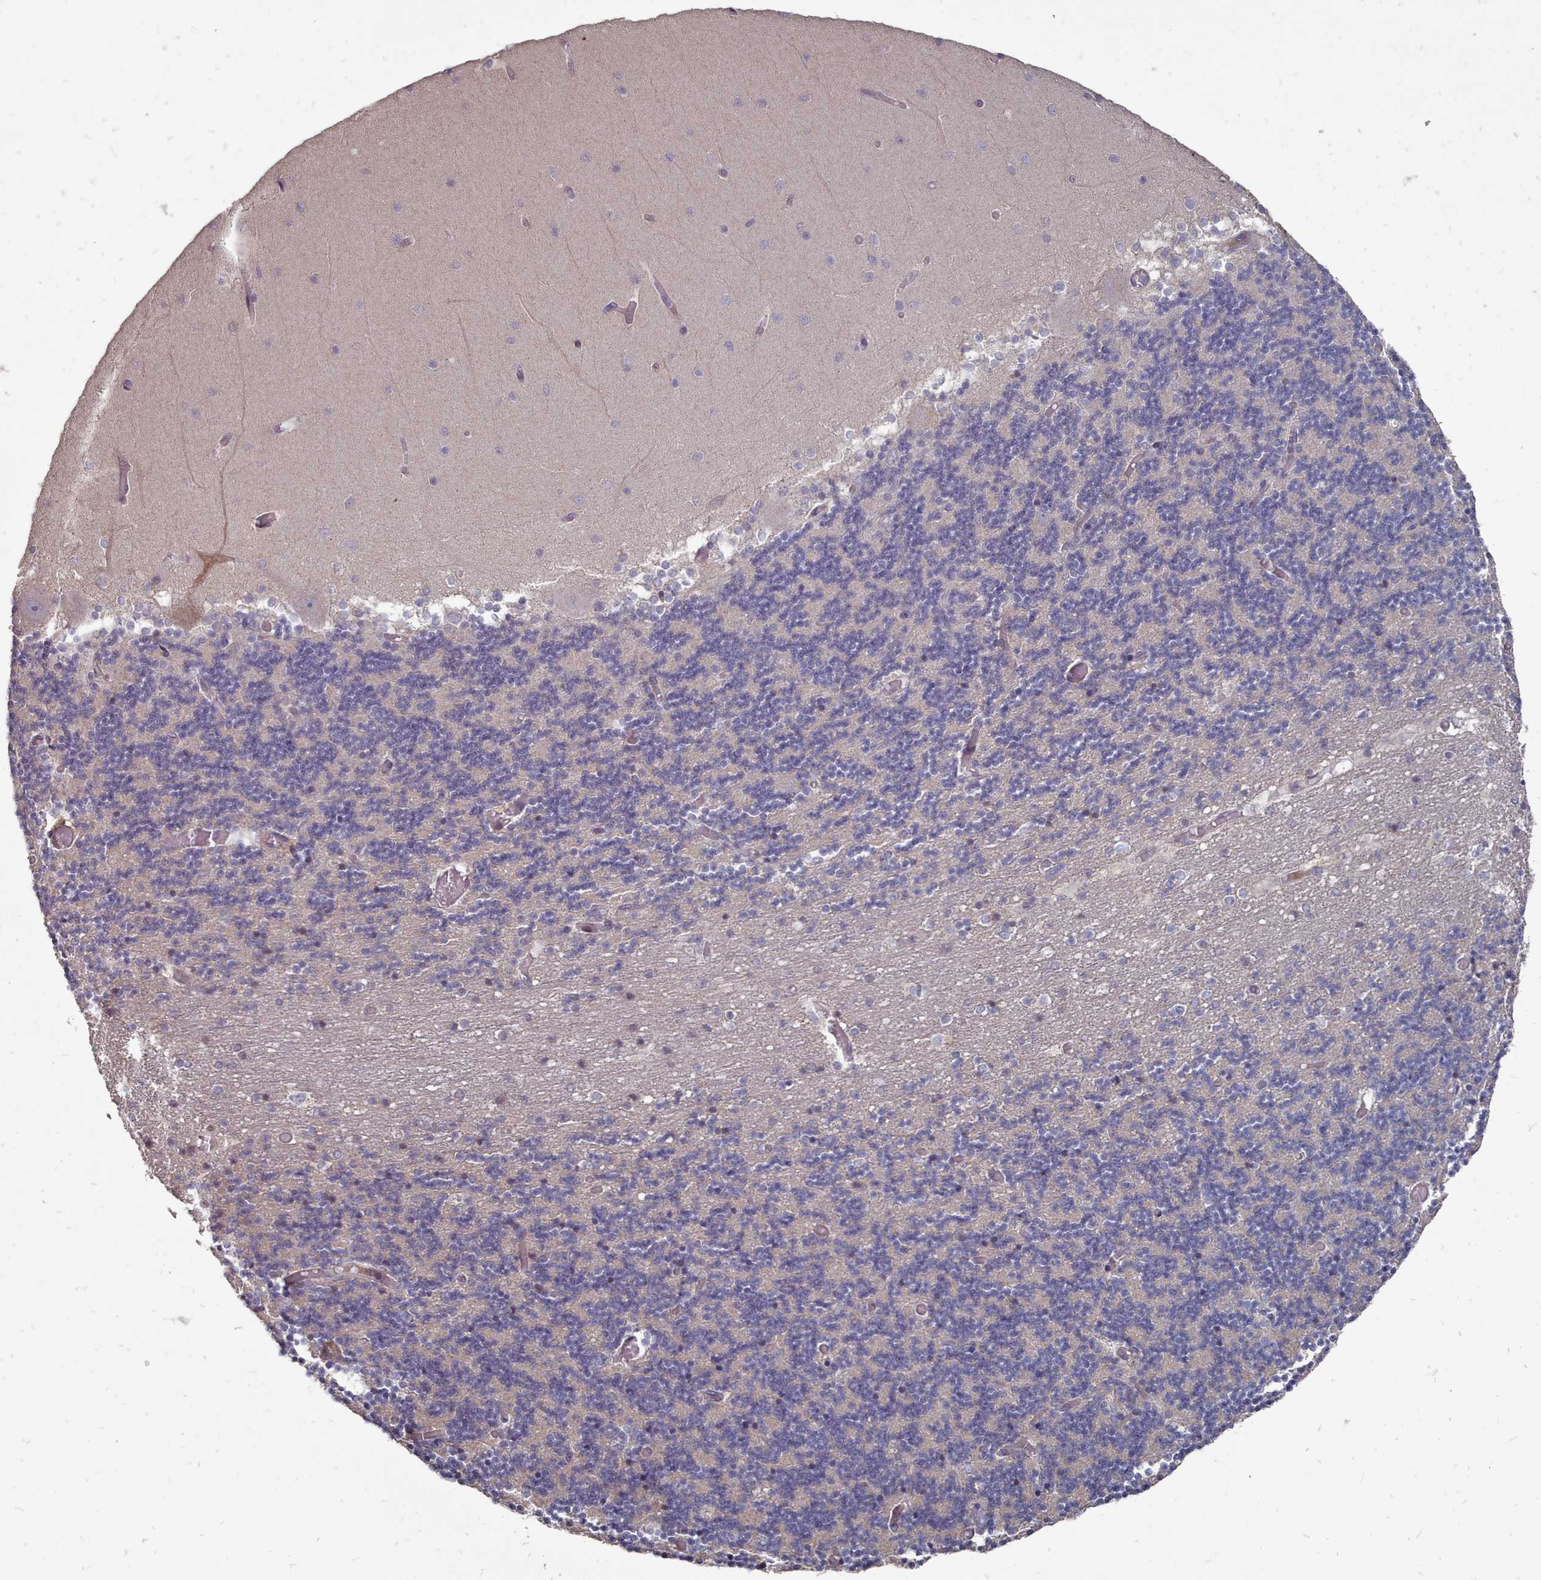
{"staining": {"intensity": "negative", "quantity": "none", "location": "none"}, "tissue": "cerebellum", "cell_type": "Cells in granular layer", "image_type": "normal", "snomed": [{"axis": "morphology", "description": "Normal tissue, NOS"}, {"axis": "topography", "description": "Cerebellum"}], "caption": "DAB (3,3'-diaminobenzidine) immunohistochemical staining of normal human cerebellum demonstrates no significant expression in cells in granular layer.", "gene": "ACKR3", "patient": {"sex": "female", "age": 28}}